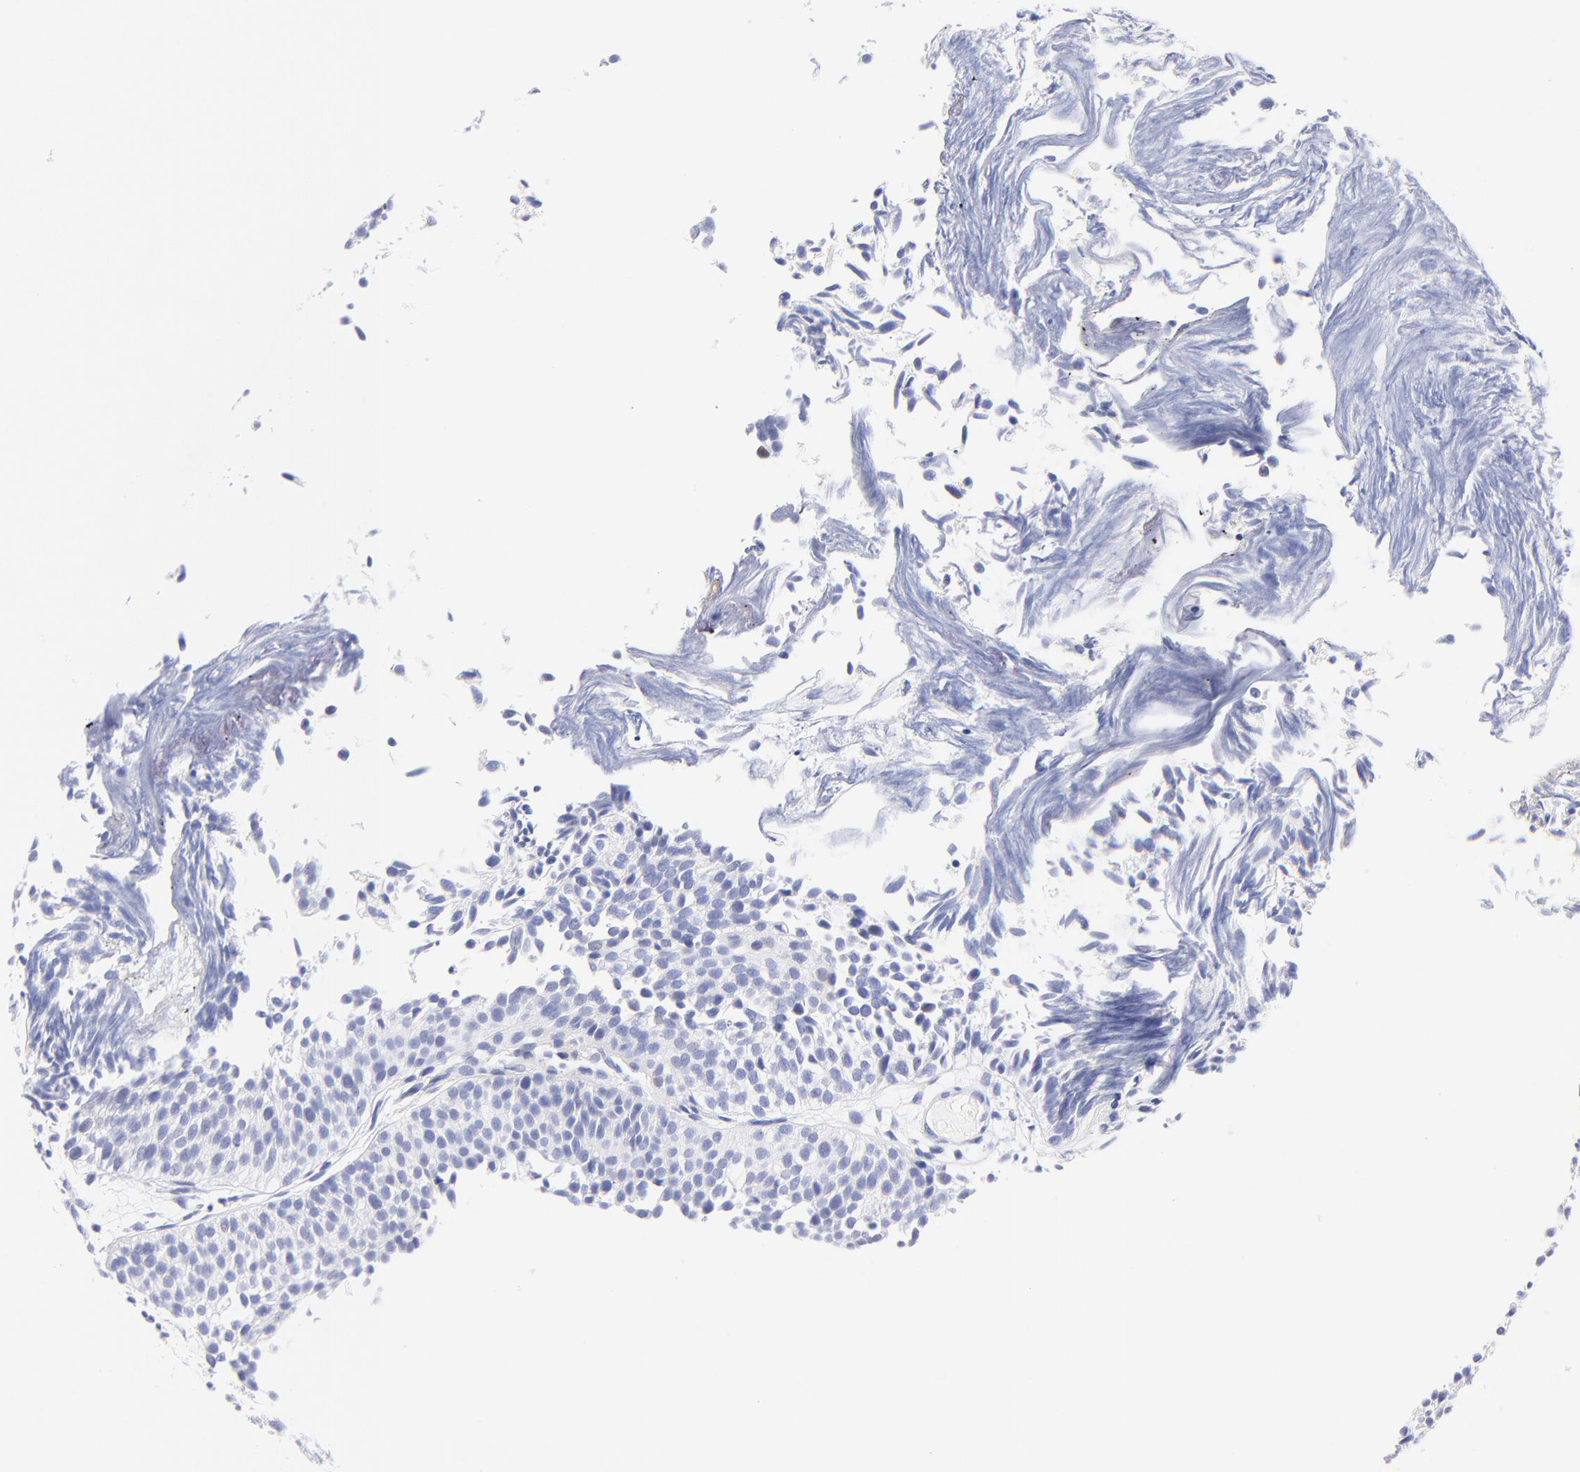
{"staining": {"intensity": "negative", "quantity": "none", "location": "none"}, "tissue": "urothelial cancer", "cell_type": "Tumor cells", "image_type": "cancer", "snomed": [{"axis": "morphology", "description": "Urothelial carcinoma, Low grade"}, {"axis": "topography", "description": "Urinary bladder"}], "caption": "An immunohistochemistry (IHC) image of urothelial carcinoma (low-grade) is shown. There is no staining in tumor cells of urothelial carcinoma (low-grade). The staining is performed using DAB brown chromogen with nuclei counter-stained in using hematoxylin.", "gene": "RAB3A", "patient": {"sex": "male", "age": 84}}